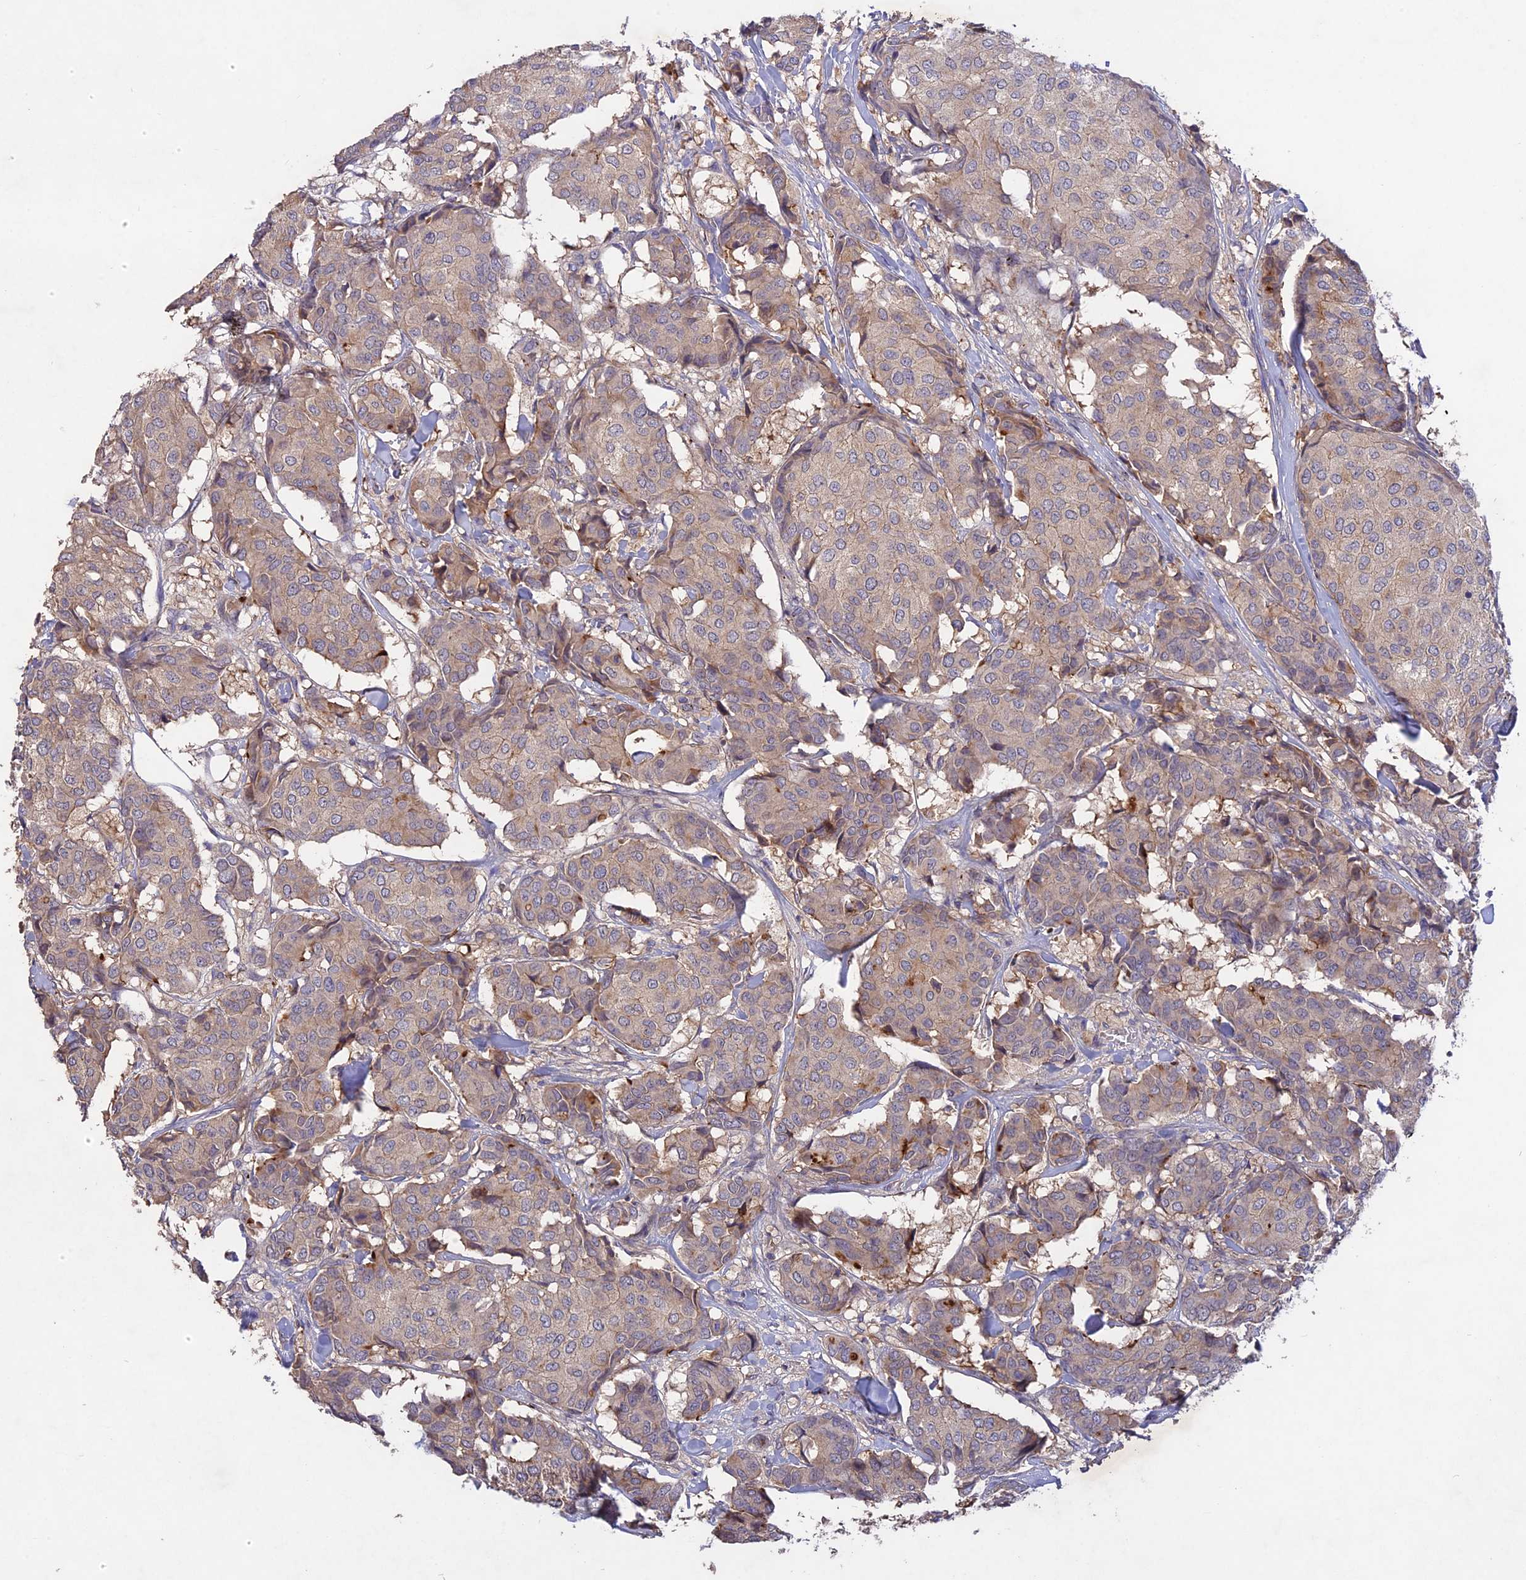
{"staining": {"intensity": "weak", "quantity": "<25%", "location": "cytoplasmic/membranous"}, "tissue": "breast cancer", "cell_type": "Tumor cells", "image_type": "cancer", "snomed": [{"axis": "morphology", "description": "Duct carcinoma"}, {"axis": "topography", "description": "Breast"}], "caption": "IHC of intraductal carcinoma (breast) exhibits no expression in tumor cells.", "gene": "ADO", "patient": {"sex": "female", "age": 75}}